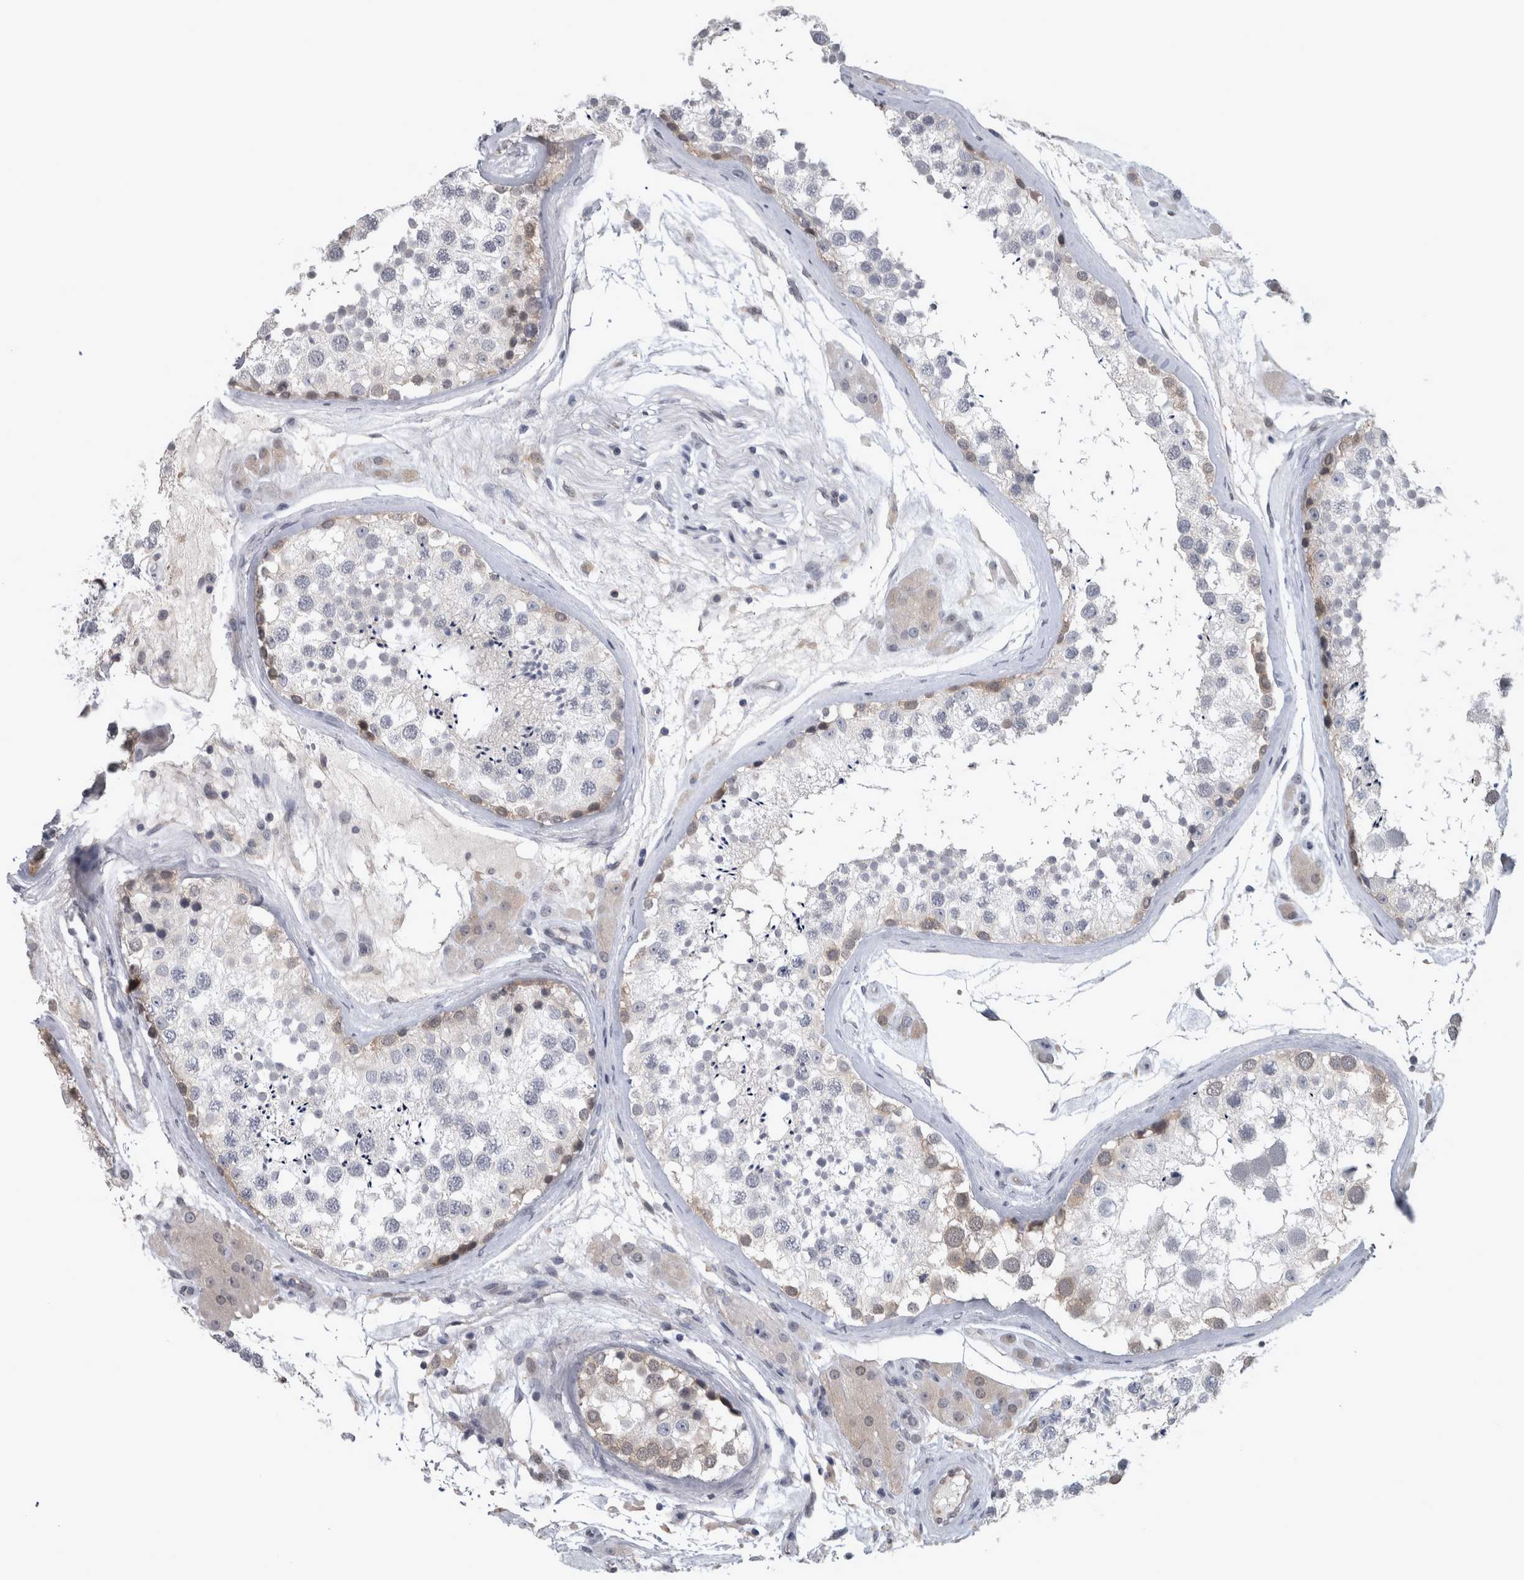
{"staining": {"intensity": "weak", "quantity": "<25%", "location": "cytoplasmic/membranous"}, "tissue": "testis", "cell_type": "Cells in seminiferous ducts", "image_type": "normal", "snomed": [{"axis": "morphology", "description": "Normal tissue, NOS"}, {"axis": "topography", "description": "Testis"}], "caption": "Immunohistochemical staining of normal human testis demonstrates no significant positivity in cells in seminiferous ducts.", "gene": "NAPRT", "patient": {"sex": "male", "age": 46}}